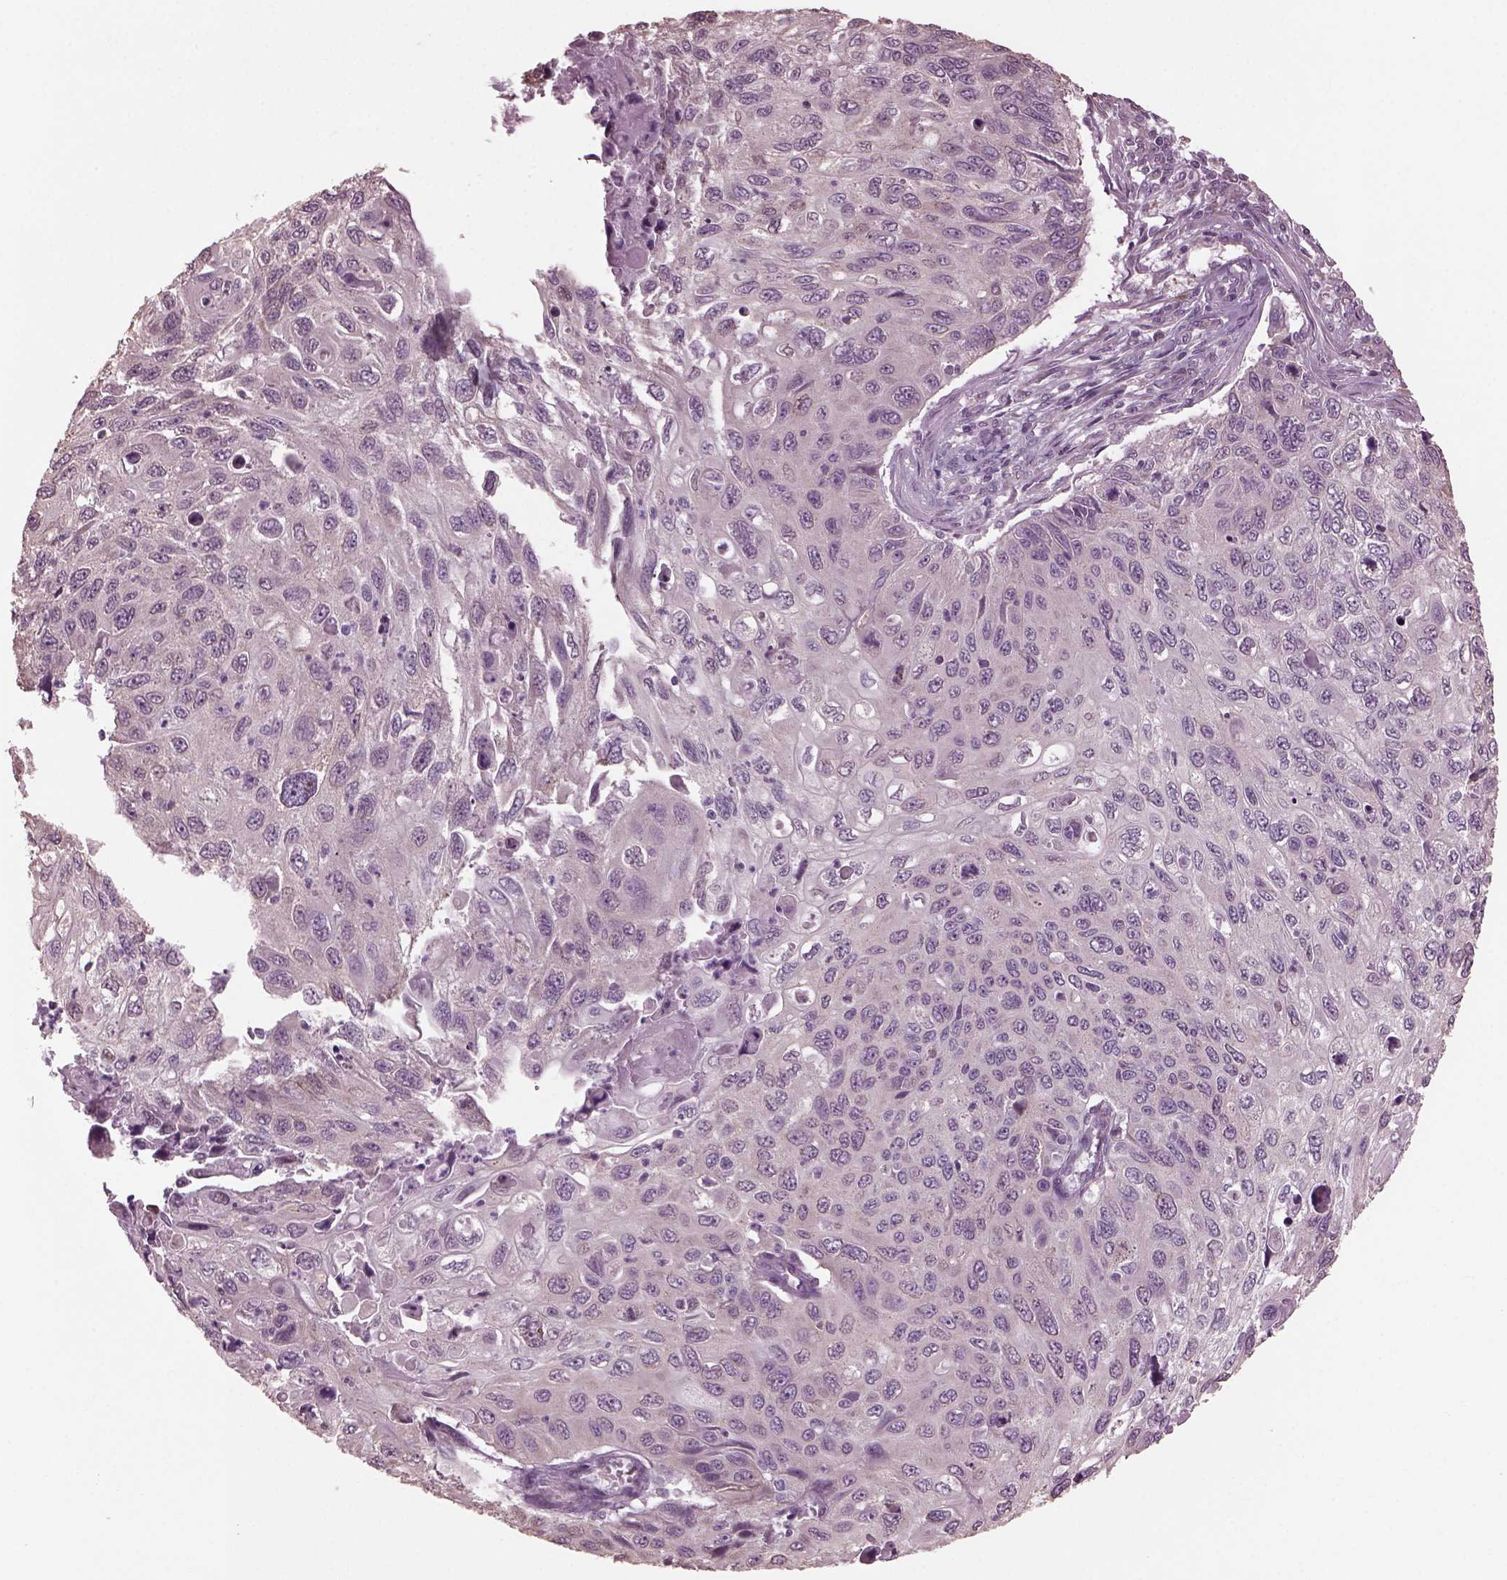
{"staining": {"intensity": "negative", "quantity": "none", "location": "none"}, "tissue": "cervical cancer", "cell_type": "Tumor cells", "image_type": "cancer", "snomed": [{"axis": "morphology", "description": "Squamous cell carcinoma, NOS"}, {"axis": "topography", "description": "Cervix"}], "caption": "This is a histopathology image of immunohistochemistry (IHC) staining of cervical cancer, which shows no expression in tumor cells.", "gene": "CABP5", "patient": {"sex": "female", "age": 70}}